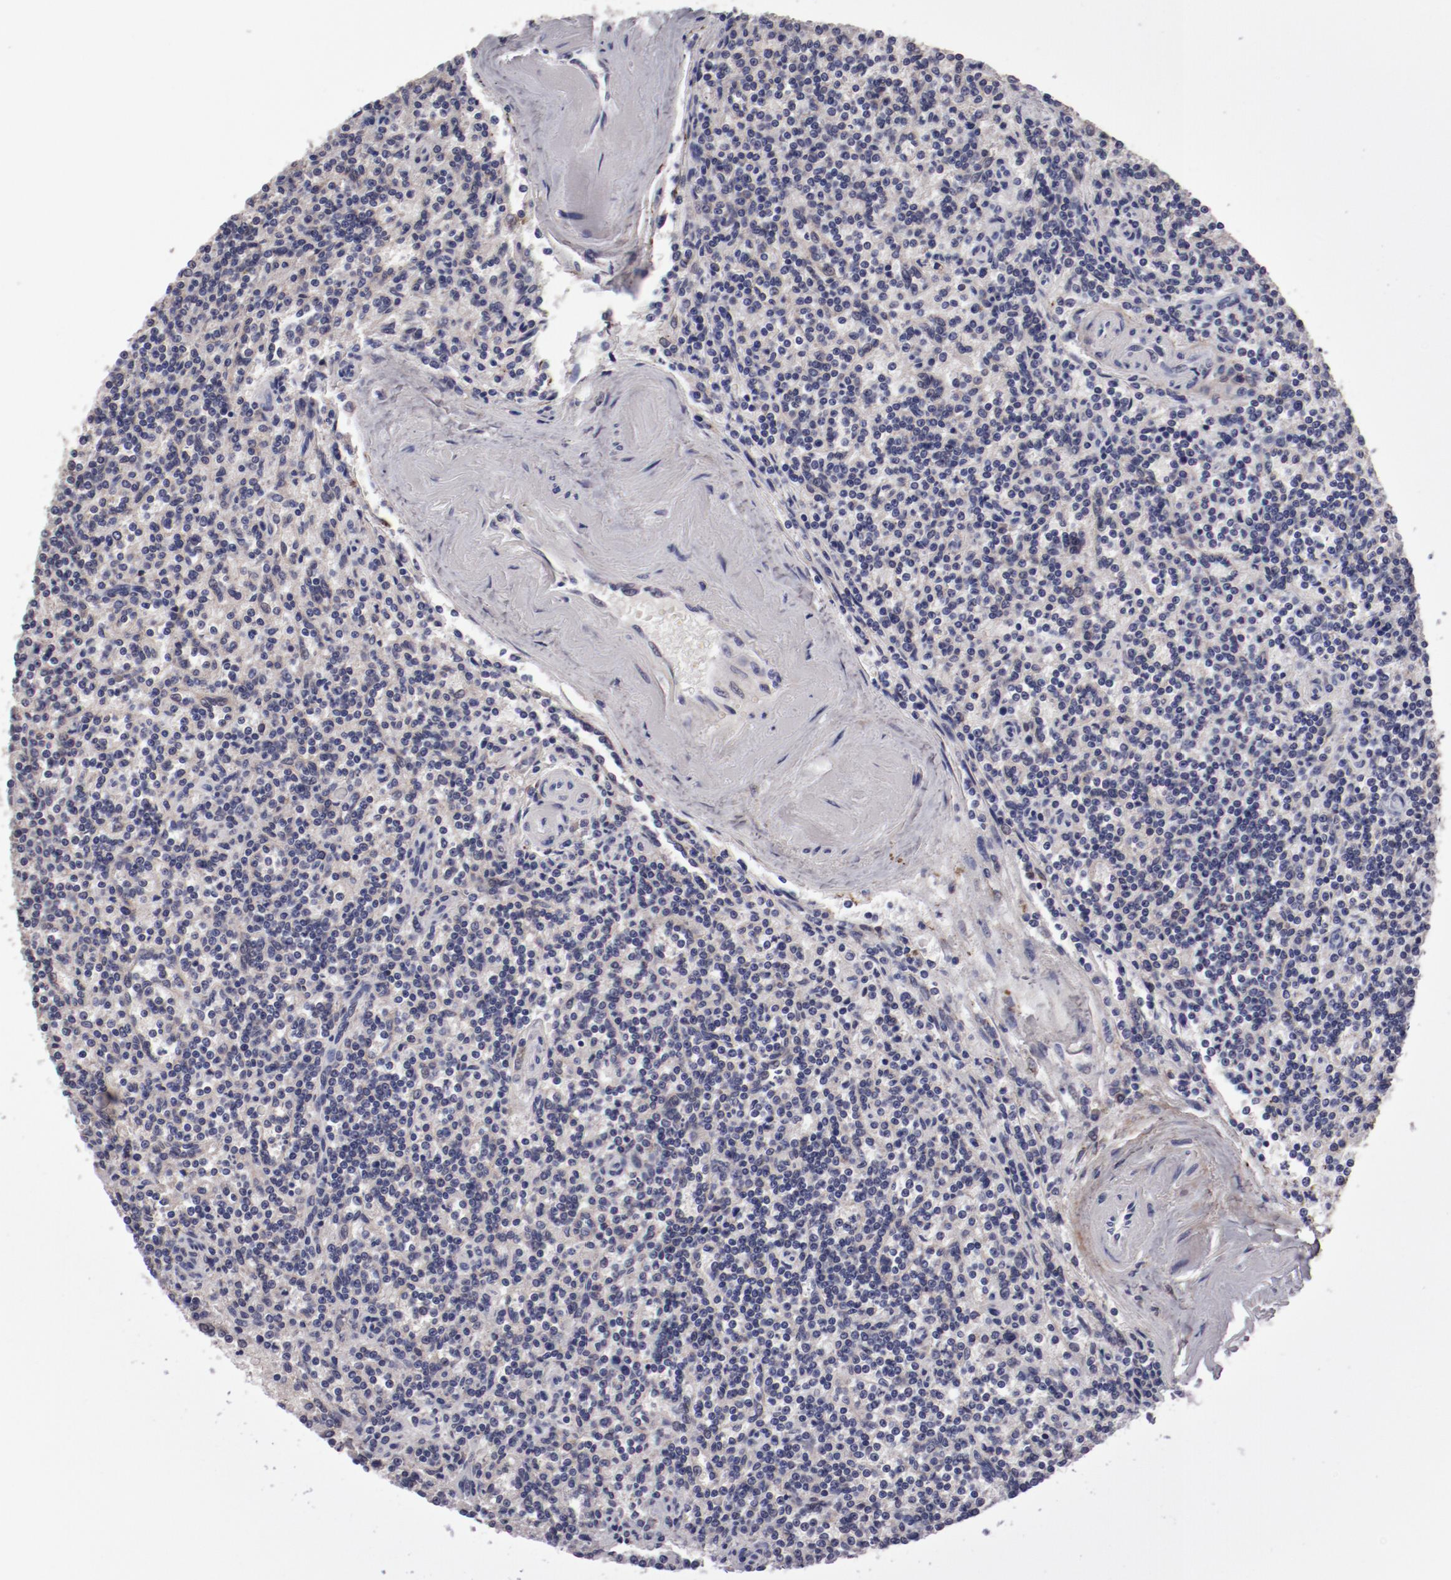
{"staining": {"intensity": "negative", "quantity": "none", "location": "none"}, "tissue": "lymphoma", "cell_type": "Tumor cells", "image_type": "cancer", "snomed": [{"axis": "morphology", "description": "Malignant lymphoma, non-Hodgkin's type, Low grade"}, {"axis": "topography", "description": "Spleen"}], "caption": "Immunohistochemical staining of lymphoma demonstrates no significant expression in tumor cells.", "gene": "IL12A", "patient": {"sex": "male", "age": 73}}